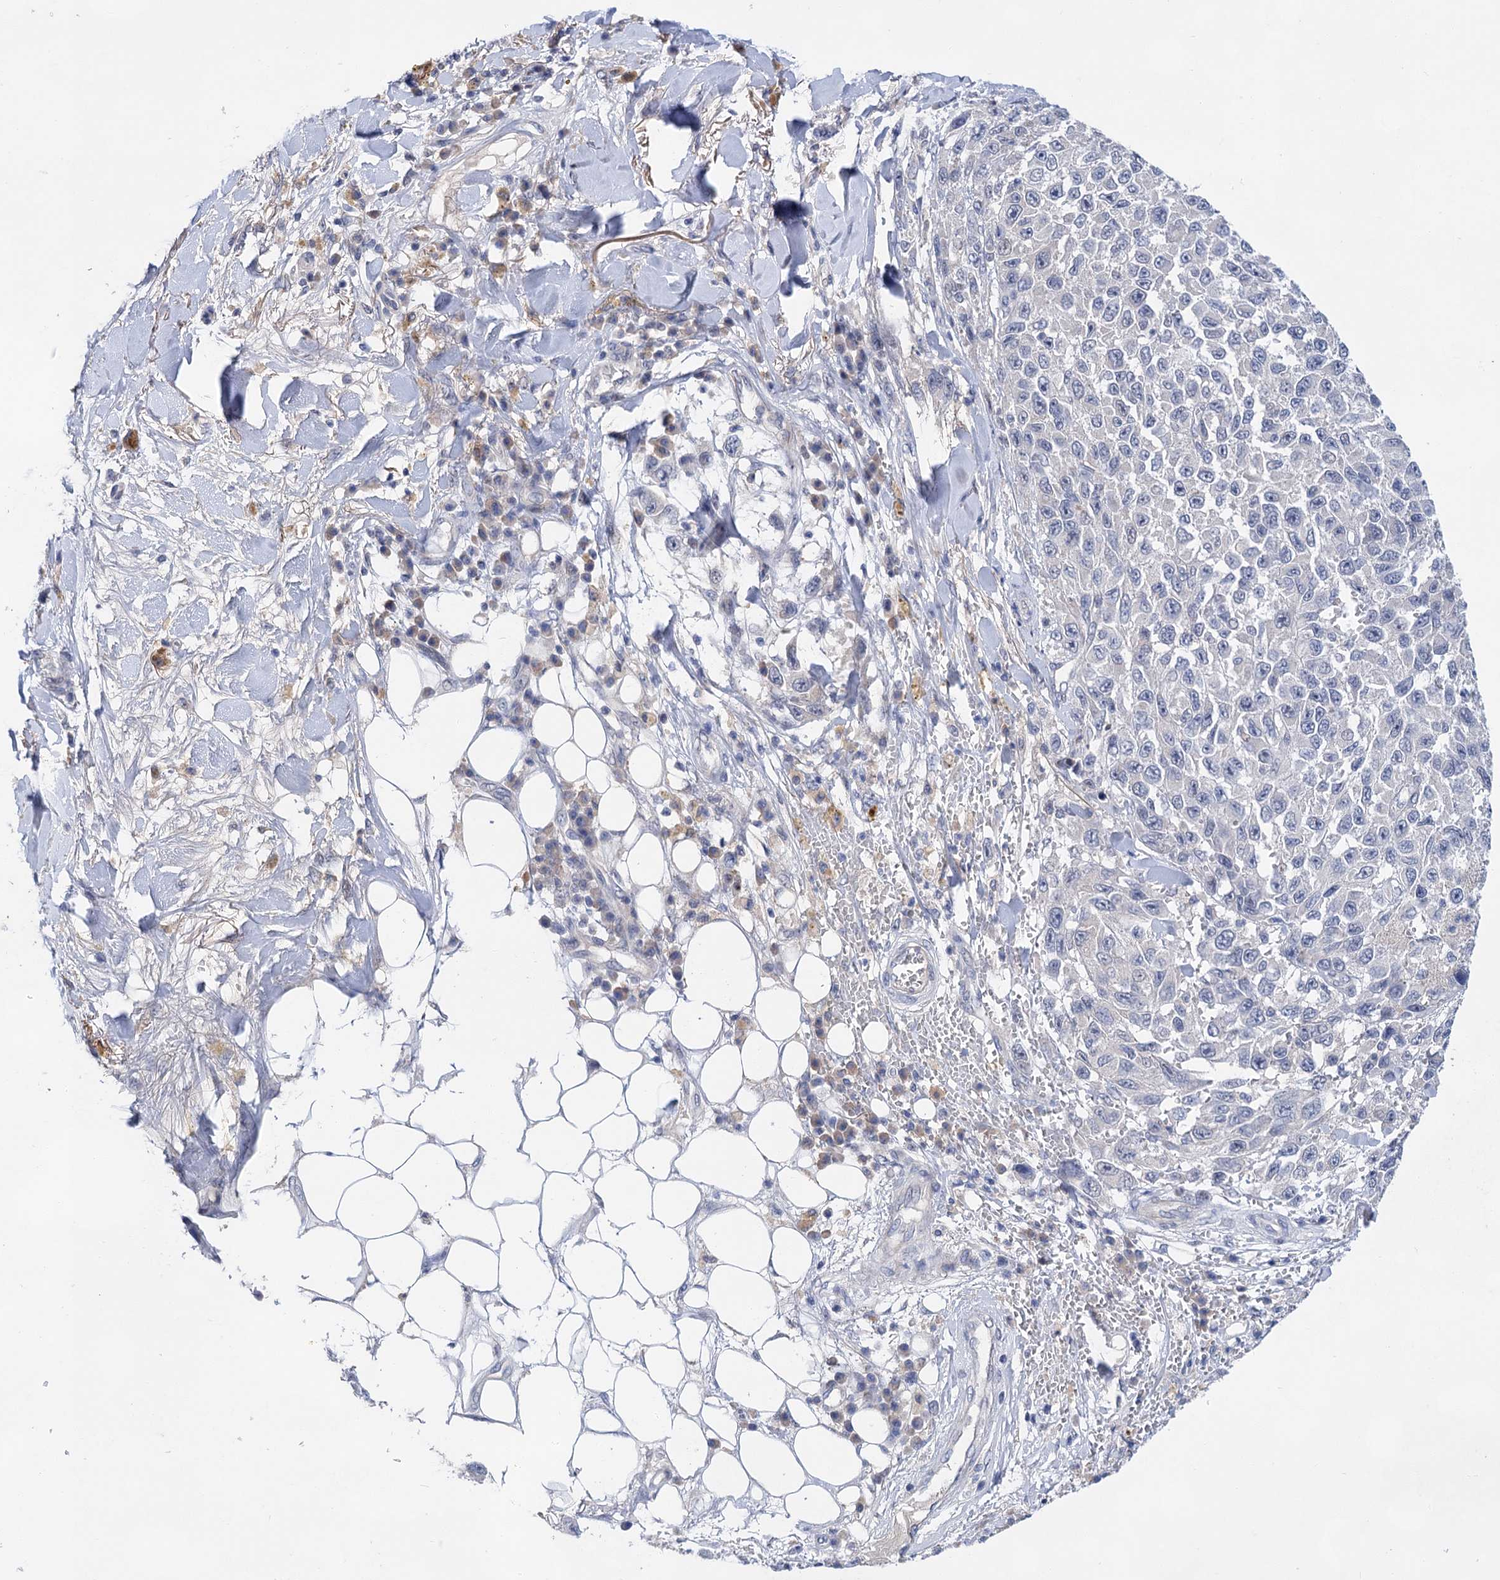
{"staining": {"intensity": "negative", "quantity": "none", "location": "none"}, "tissue": "melanoma", "cell_type": "Tumor cells", "image_type": "cancer", "snomed": [{"axis": "morphology", "description": "Normal tissue, NOS"}, {"axis": "morphology", "description": "Malignant melanoma, NOS"}, {"axis": "topography", "description": "Skin"}], "caption": "An immunohistochemistry photomicrograph of melanoma is shown. There is no staining in tumor cells of melanoma.", "gene": "MORN3", "patient": {"sex": "female", "age": 96}}